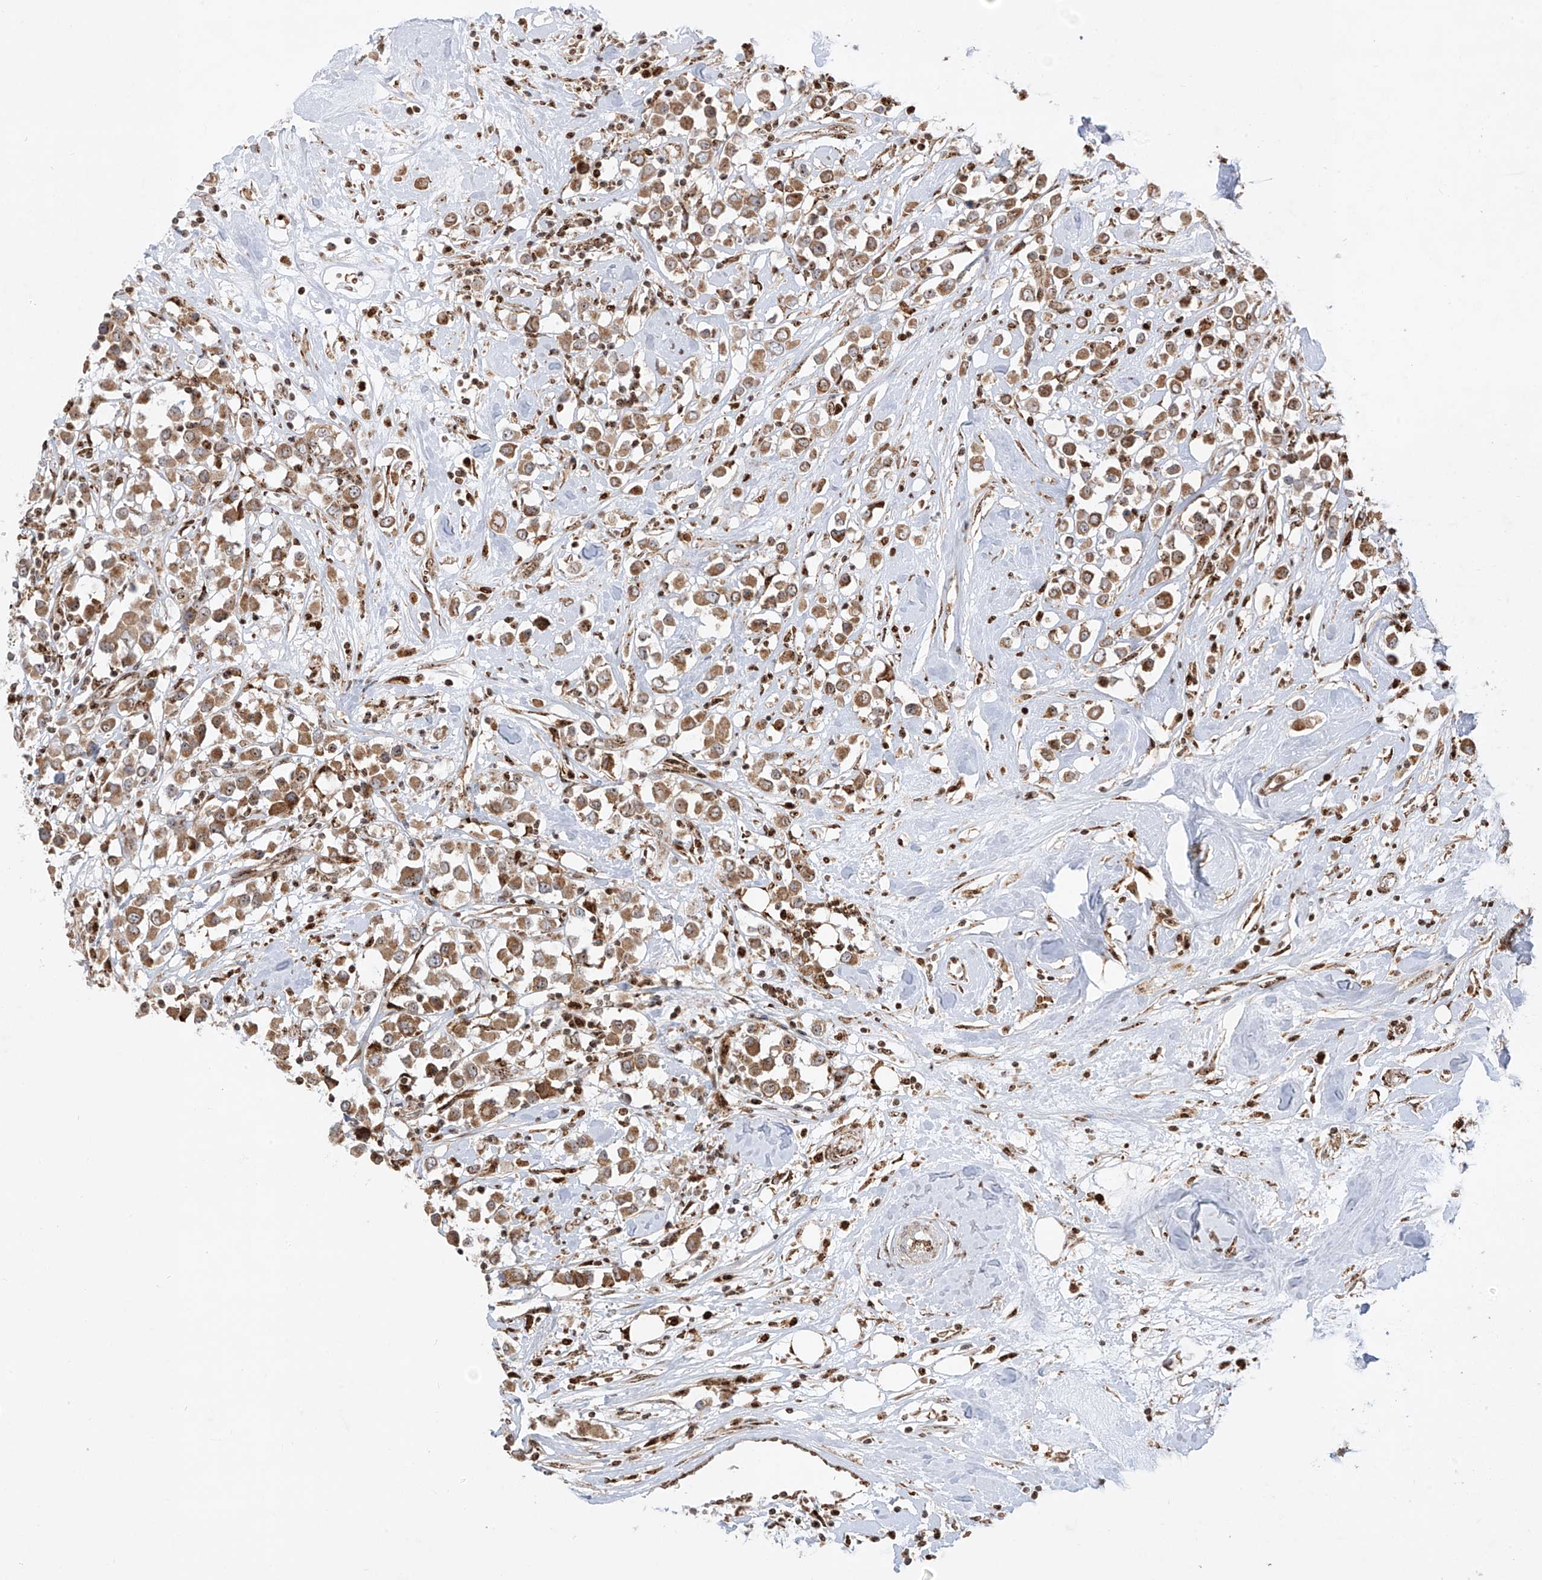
{"staining": {"intensity": "moderate", "quantity": ">75%", "location": "cytoplasmic/membranous"}, "tissue": "breast cancer", "cell_type": "Tumor cells", "image_type": "cancer", "snomed": [{"axis": "morphology", "description": "Duct carcinoma"}, {"axis": "topography", "description": "Breast"}], "caption": "About >75% of tumor cells in breast cancer (infiltrating ductal carcinoma) exhibit moderate cytoplasmic/membranous protein staining as visualized by brown immunohistochemical staining.", "gene": "ZBTB8A", "patient": {"sex": "female", "age": 61}}